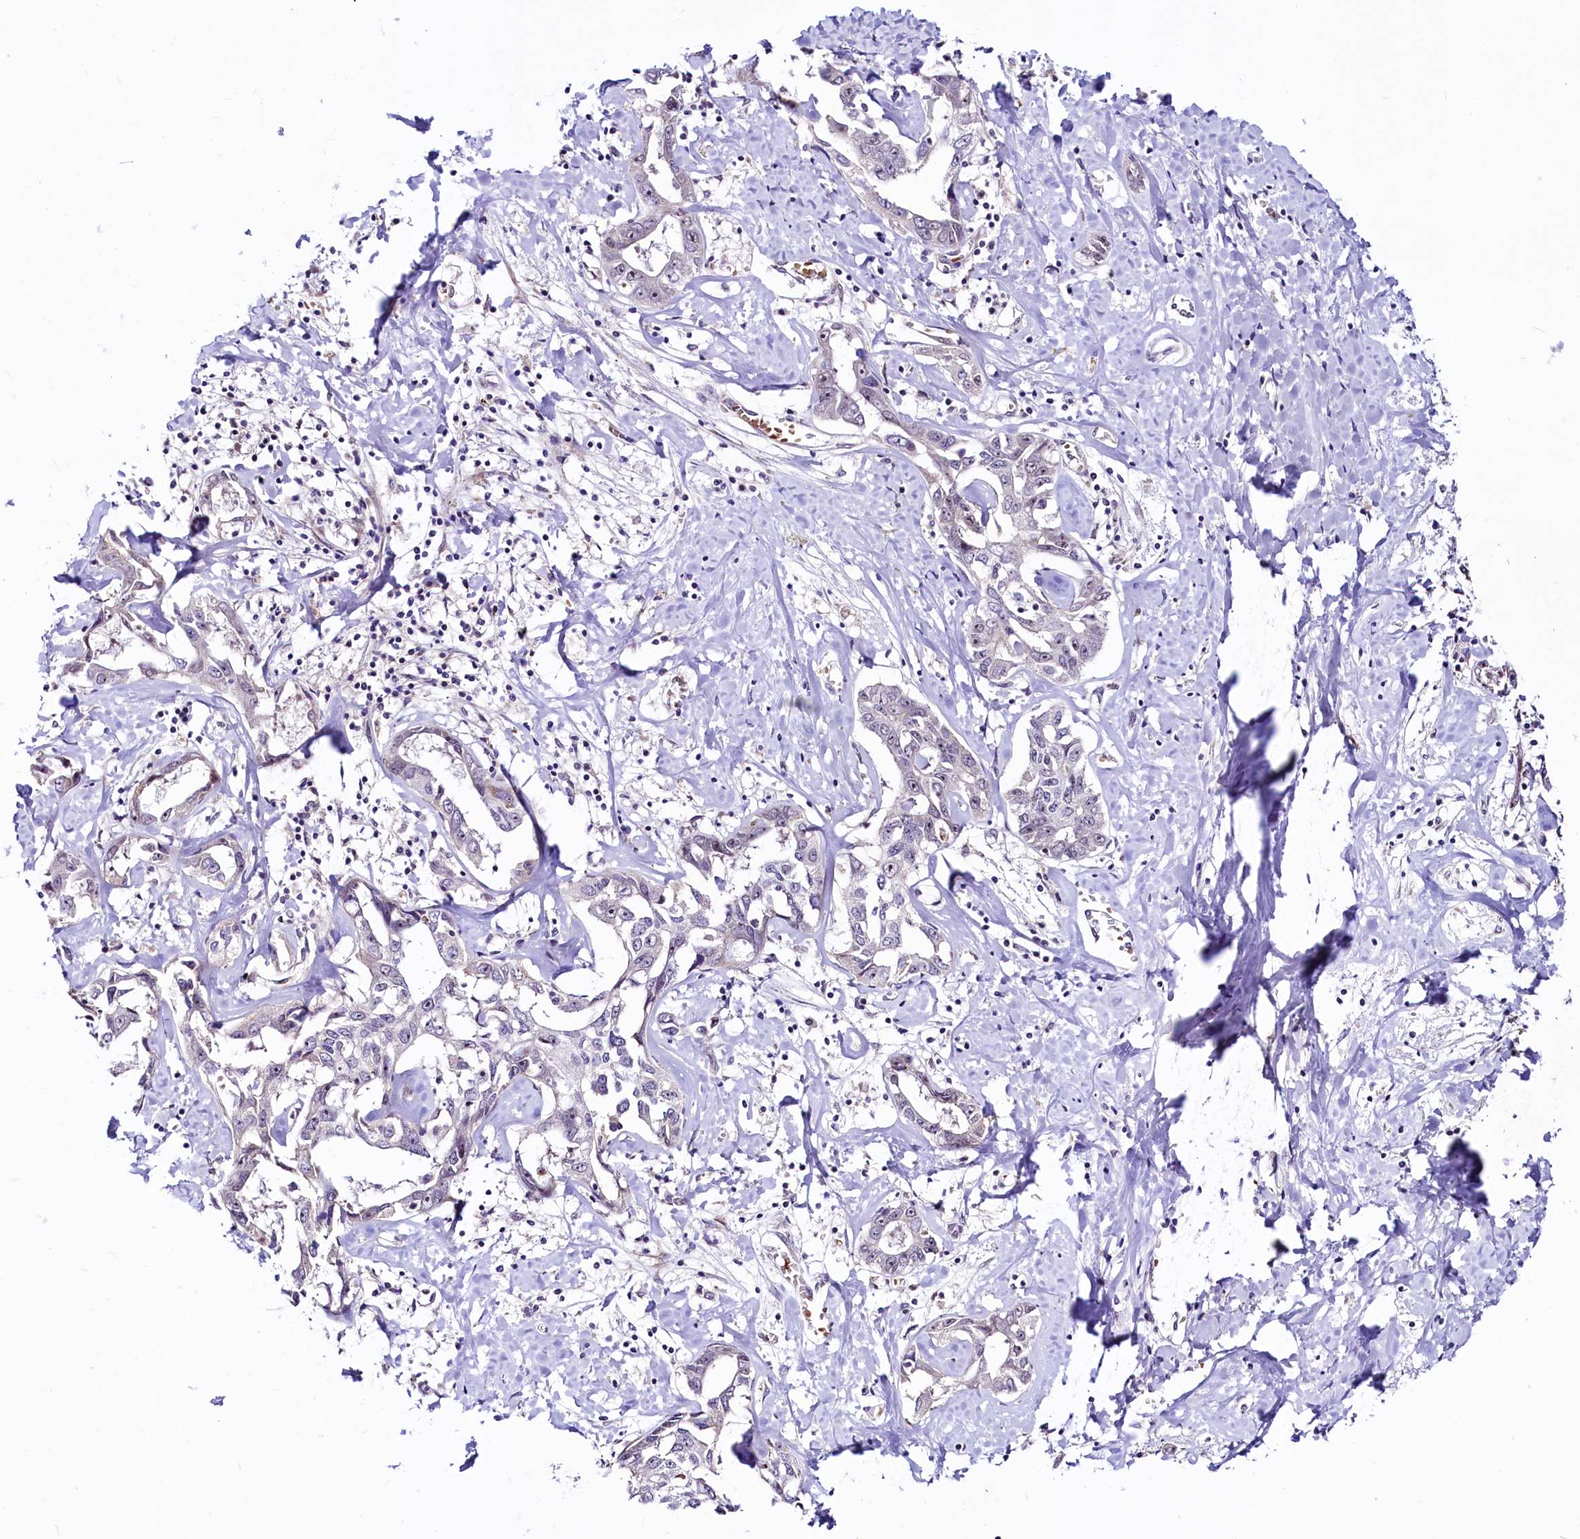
{"staining": {"intensity": "moderate", "quantity": "<25%", "location": "nuclear"}, "tissue": "liver cancer", "cell_type": "Tumor cells", "image_type": "cancer", "snomed": [{"axis": "morphology", "description": "Cholangiocarcinoma"}, {"axis": "topography", "description": "Liver"}], "caption": "A high-resolution histopathology image shows immunohistochemistry staining of cholangiocarcinoma (liver), which reveals moderate nuclear positivity in about <25% of tumor cells.", "gene": "LEUTX", "patient": {"sex": "male", "age": 59}}